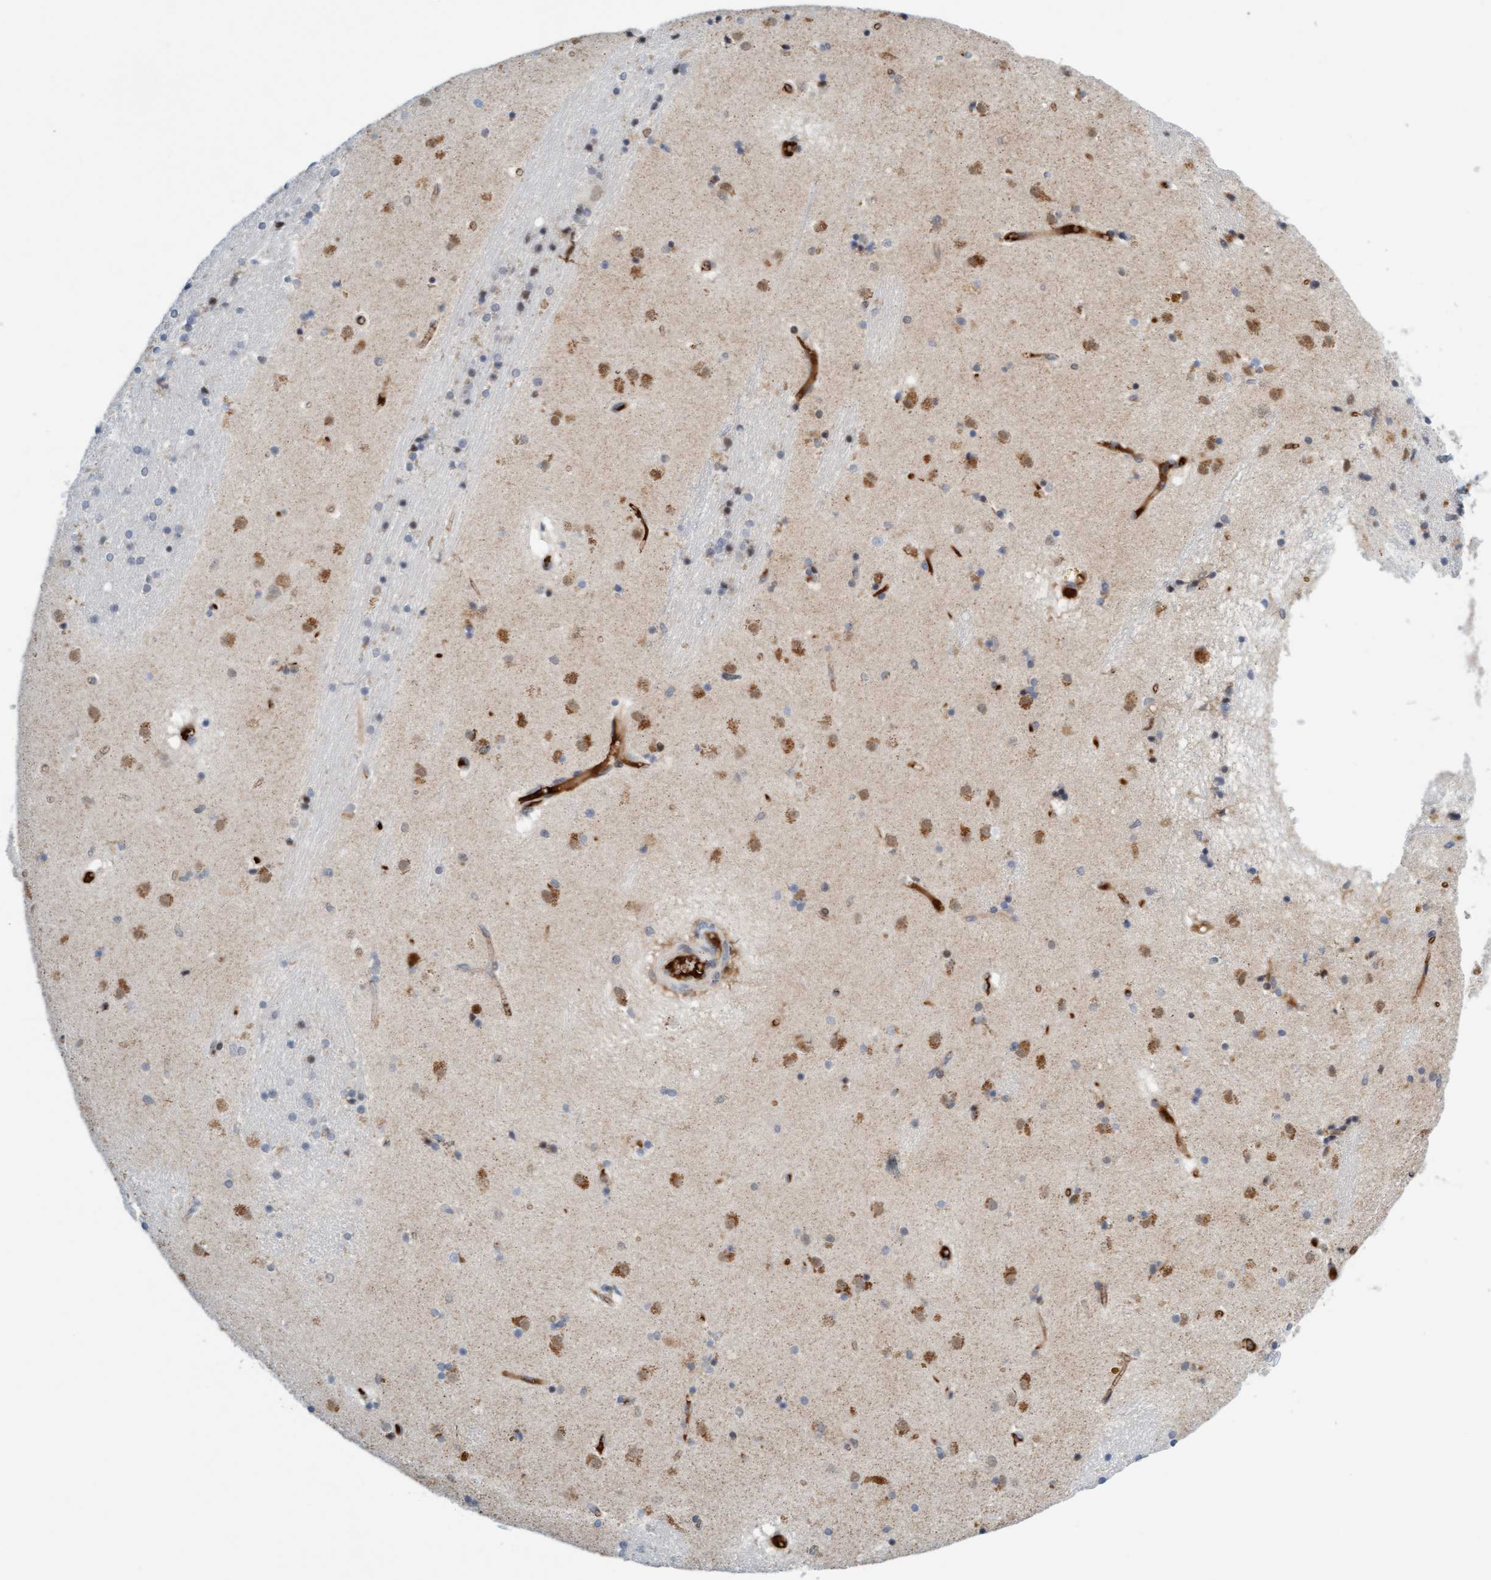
{"staining": {"intensity": "weak", "quantity": "<25%", "location": "cytoplasmic/membranous"}, "tissue": "caudate", "cell_type": "Glial cells", "image_type": "normal", "snomed": [{"axis": "morphology", "description": "Normal tissue, NOS"}, {"axis": "topography", "description": "Lateral ventricle wall"}], "caption": "Human caudate stained for a protein using IHC displays no staining in glial cells.", "gene": "EIF4EBP1", "patient": {"sex": "male", "age": 70}}